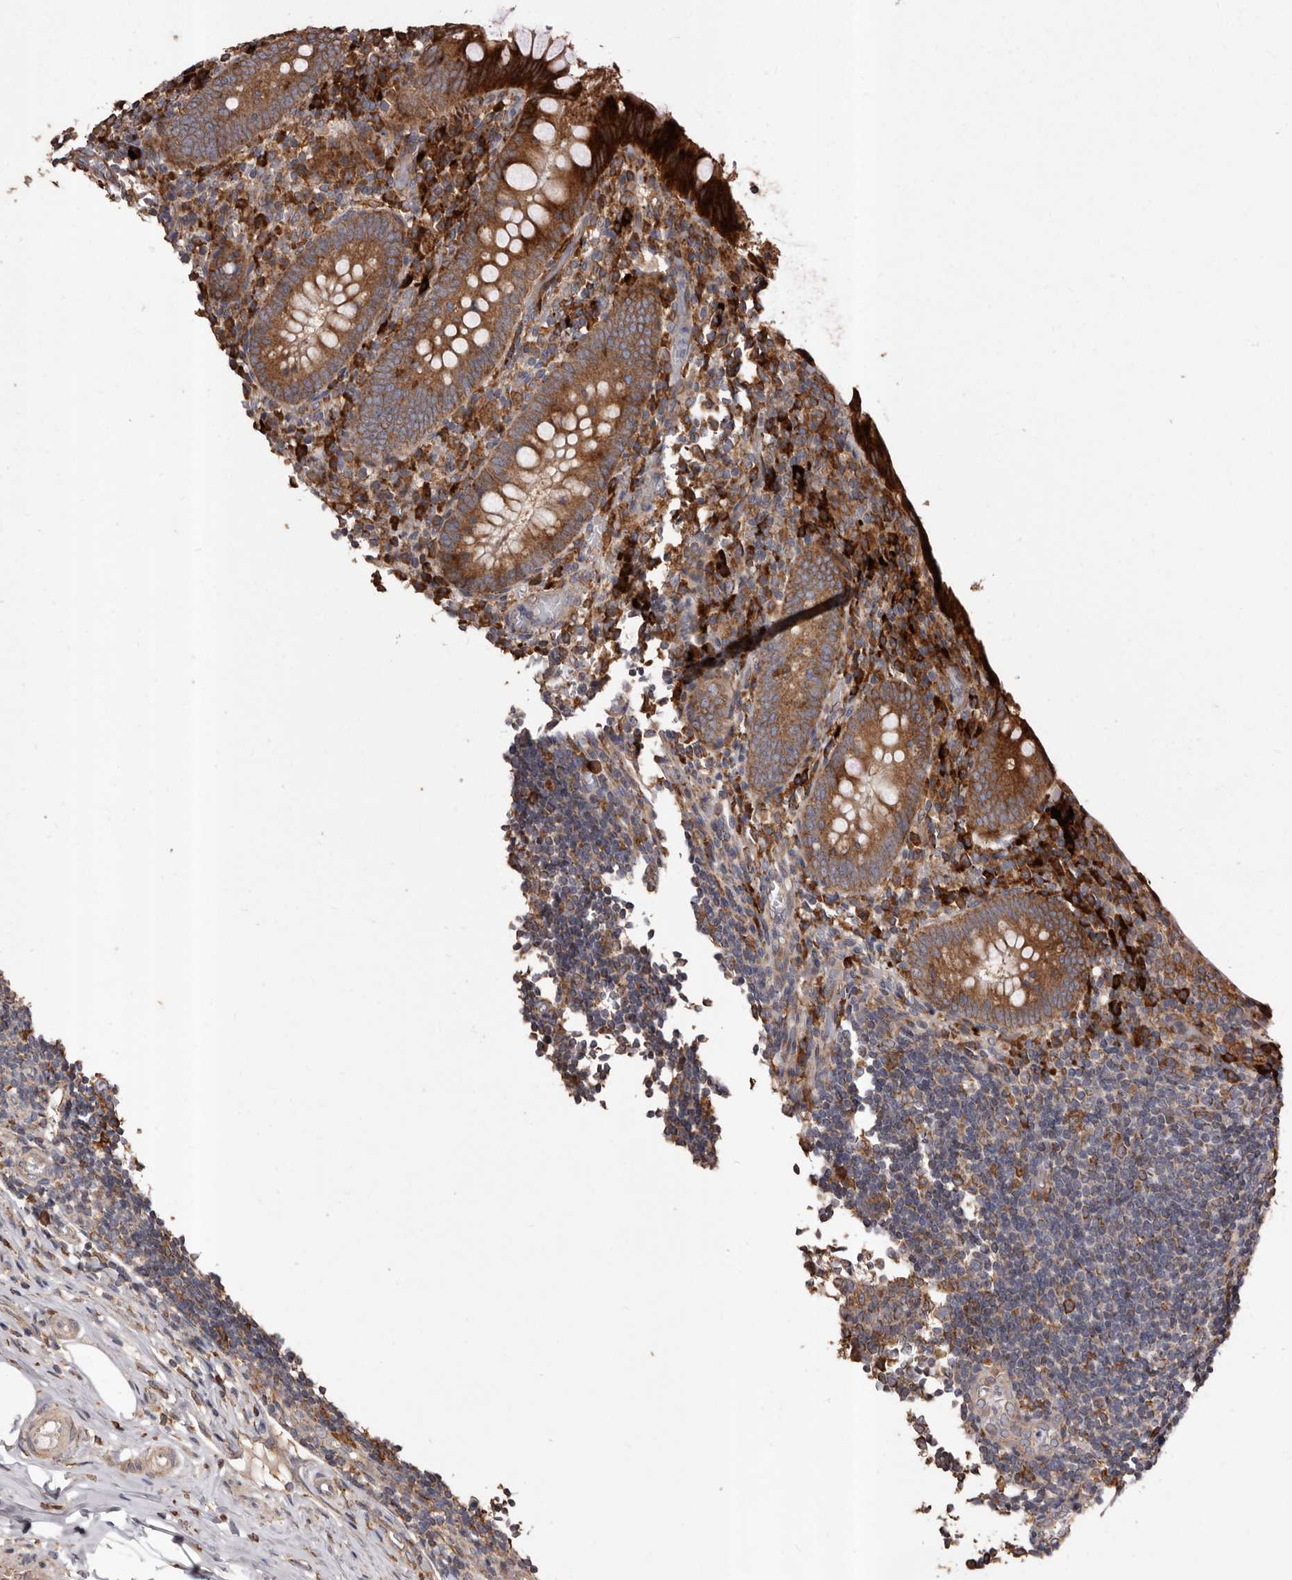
{"staining": {"intensity": "strong", "quantity": ">75%", "location": "cytoplasmic/membranous"}, "tissue": "appendix", "cell_type": "Glandular cells", "image_type": "normal", "snomed": [{"axis": "morphology", "description": "Normal tissue, NOS"}, {"axis": "topography", "description": "Appendix"}], "caption": "The micrograph reveals immunohistochemical staining of unremarkable appendix. There is strong cytoplasmic/membranous staining is identified in approximately >75% of glandular cells. Nuclei are stained in blue.", "gene": "STEAP2", "patient": {"sex": "female", "age": 17}}